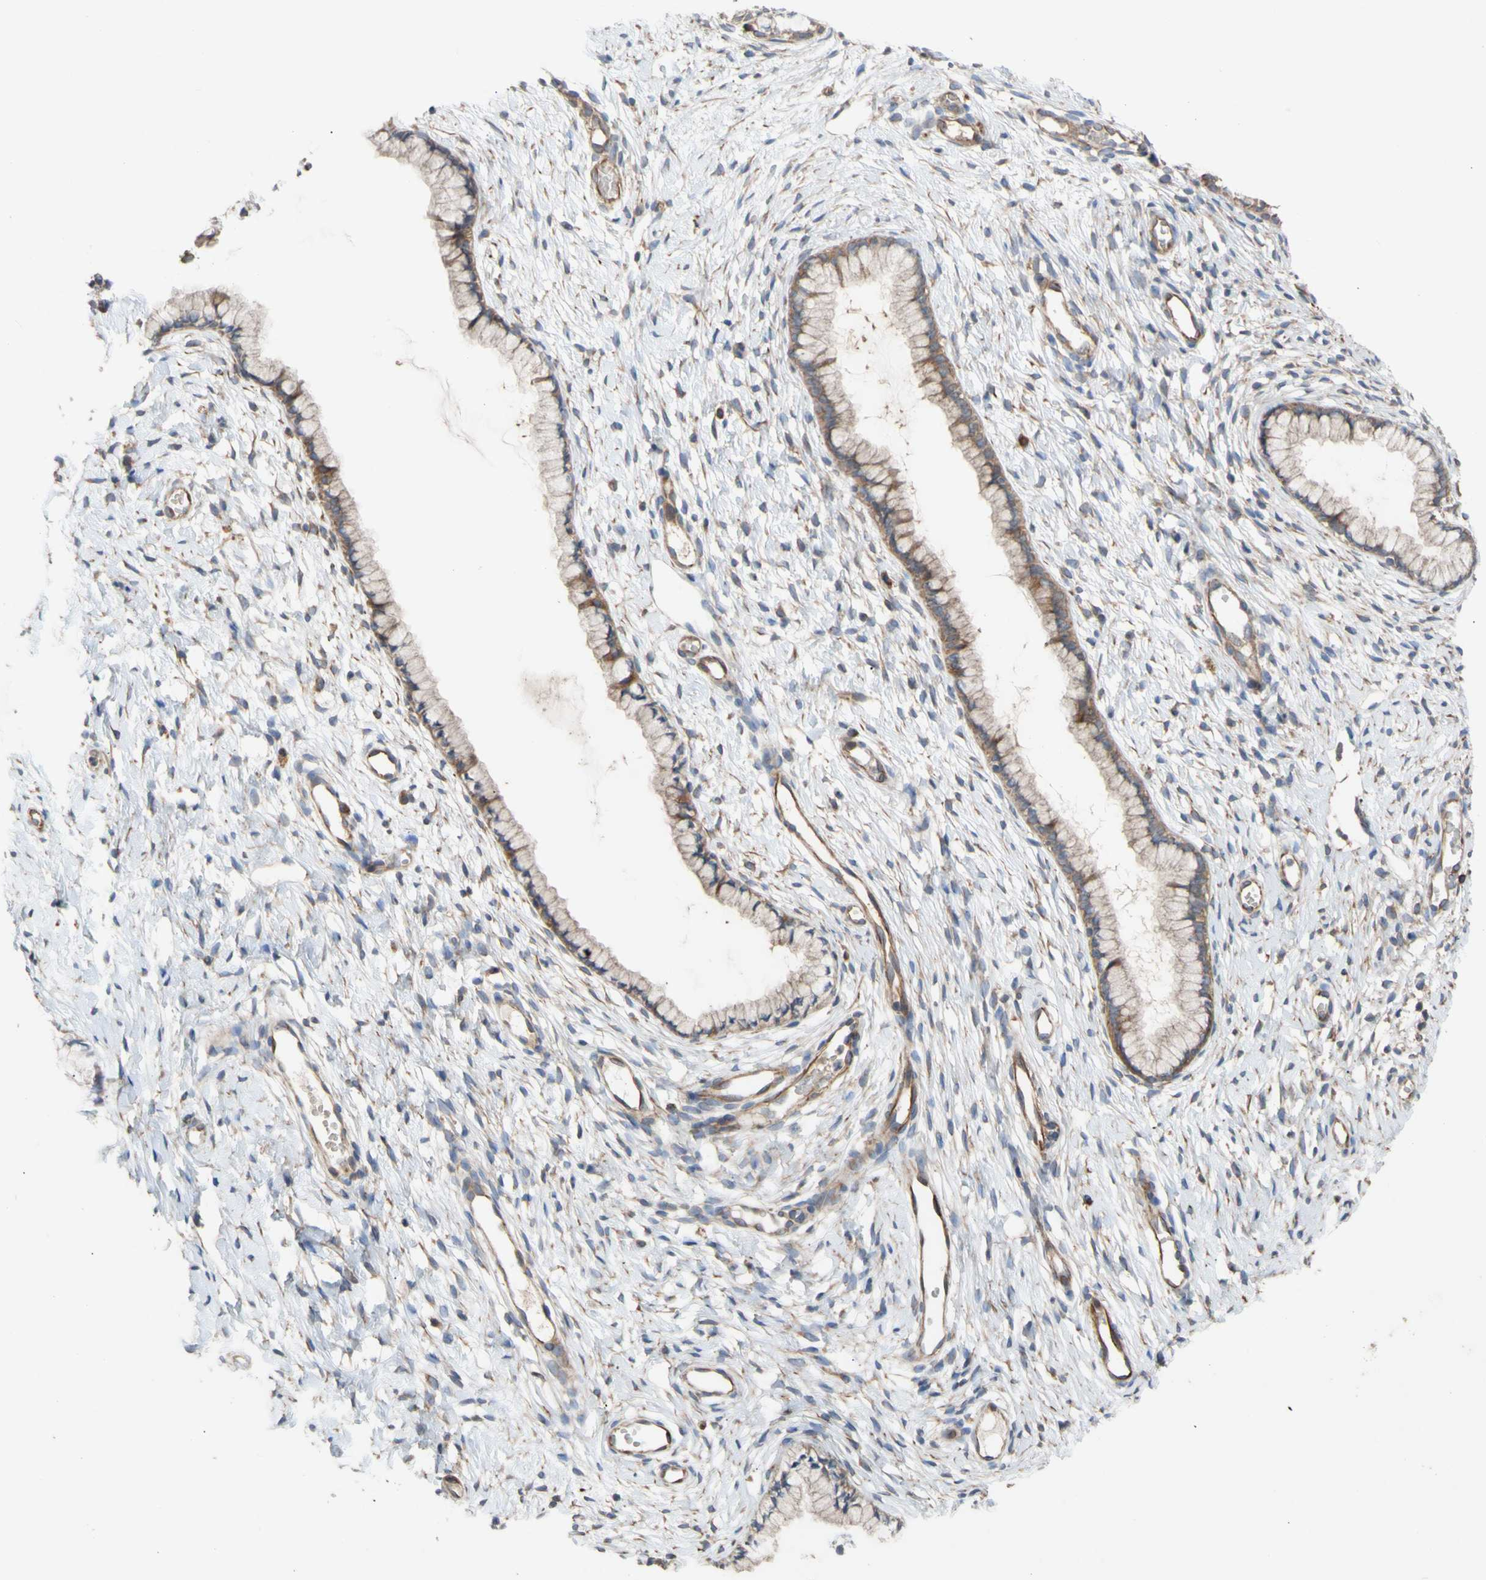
{"staining": {"intensity": "weak", "quantity": ">75%", "location": "cytoplasmic/membranous"}, "tissue": "cervix", "cell_type": "Glandular cells", "image_type": "normal", "snomed": [{"axis": "morphology", "description": "Normal tissue, NOS"}, {"axis": "topography", "description": "Cervix"}], "caption": "Benign cervix shows weak cytoplasmic/membranous positivity in approximately >75% of glandular cells, visualized by immunohistochemistry. (DAB (3,3'-diaminobenzidine) IHC with brightfield microscopy, high magnification).", "gene": "EIF2S3", "patient": {"sex": "female", "age": 65}}